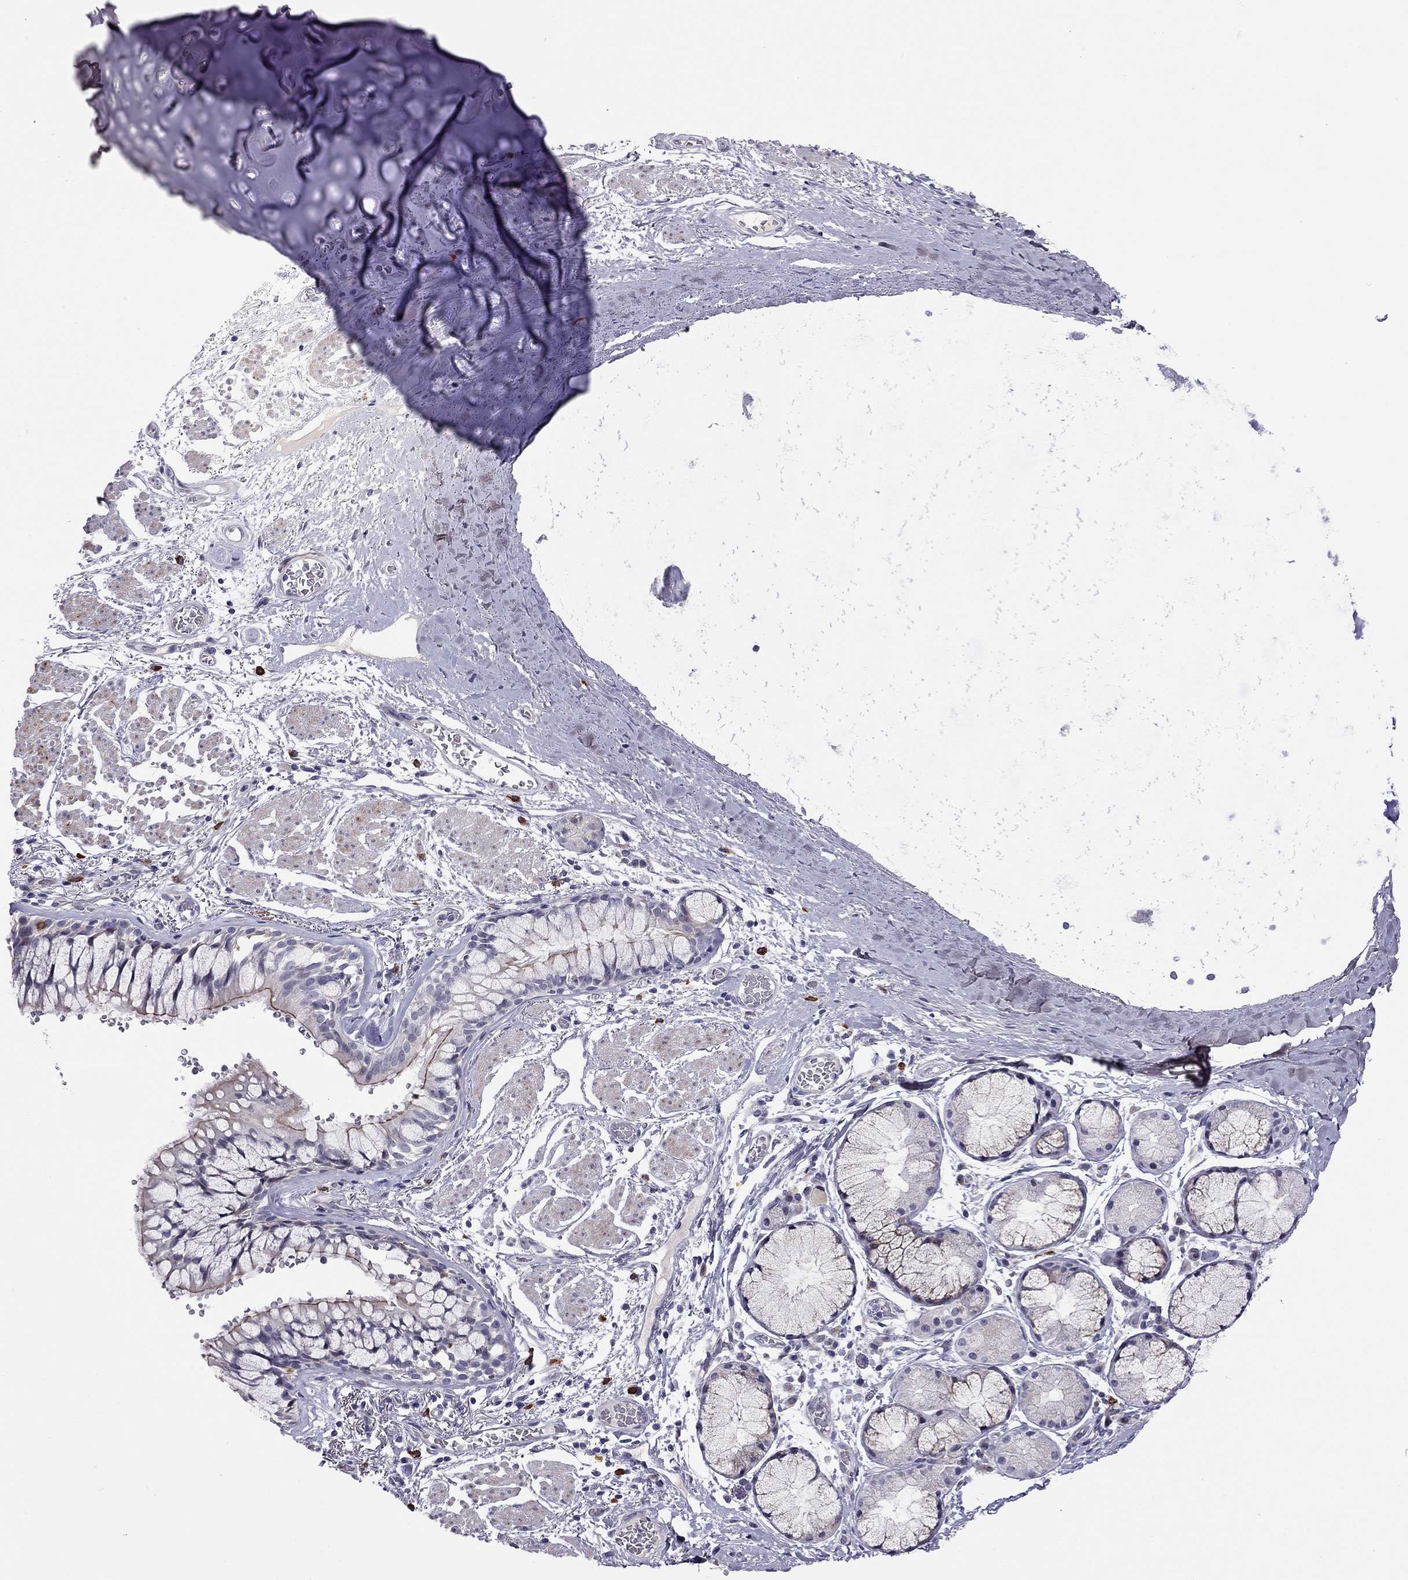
{"staining": {"intensity": "strong", "quantity": "25%-75%", "location": "cytoplasmic/membranous"}, "tissue": "bronchus", "cell_type": "Respiratory epithelial cells", "image_type": "normal", "snomed": [{"axis": "morphology", "description": "Normal tissue, NOS"}, {"axis": "topography", "description": "Bronchus"}, {"axis": "topography", "description": "Lung"}], "caption": "Immunohistochemistry (IHC) of benign bronchus reveals high levels of strong cytoplasmic/membranous staining in approximately 25%-75% of respiratory epithelial cells. (DAB = brown stain, brightfield microscopy at high magnification).", "gene": "C8orf88", "patient": {"sex": "female", "age": 57}}